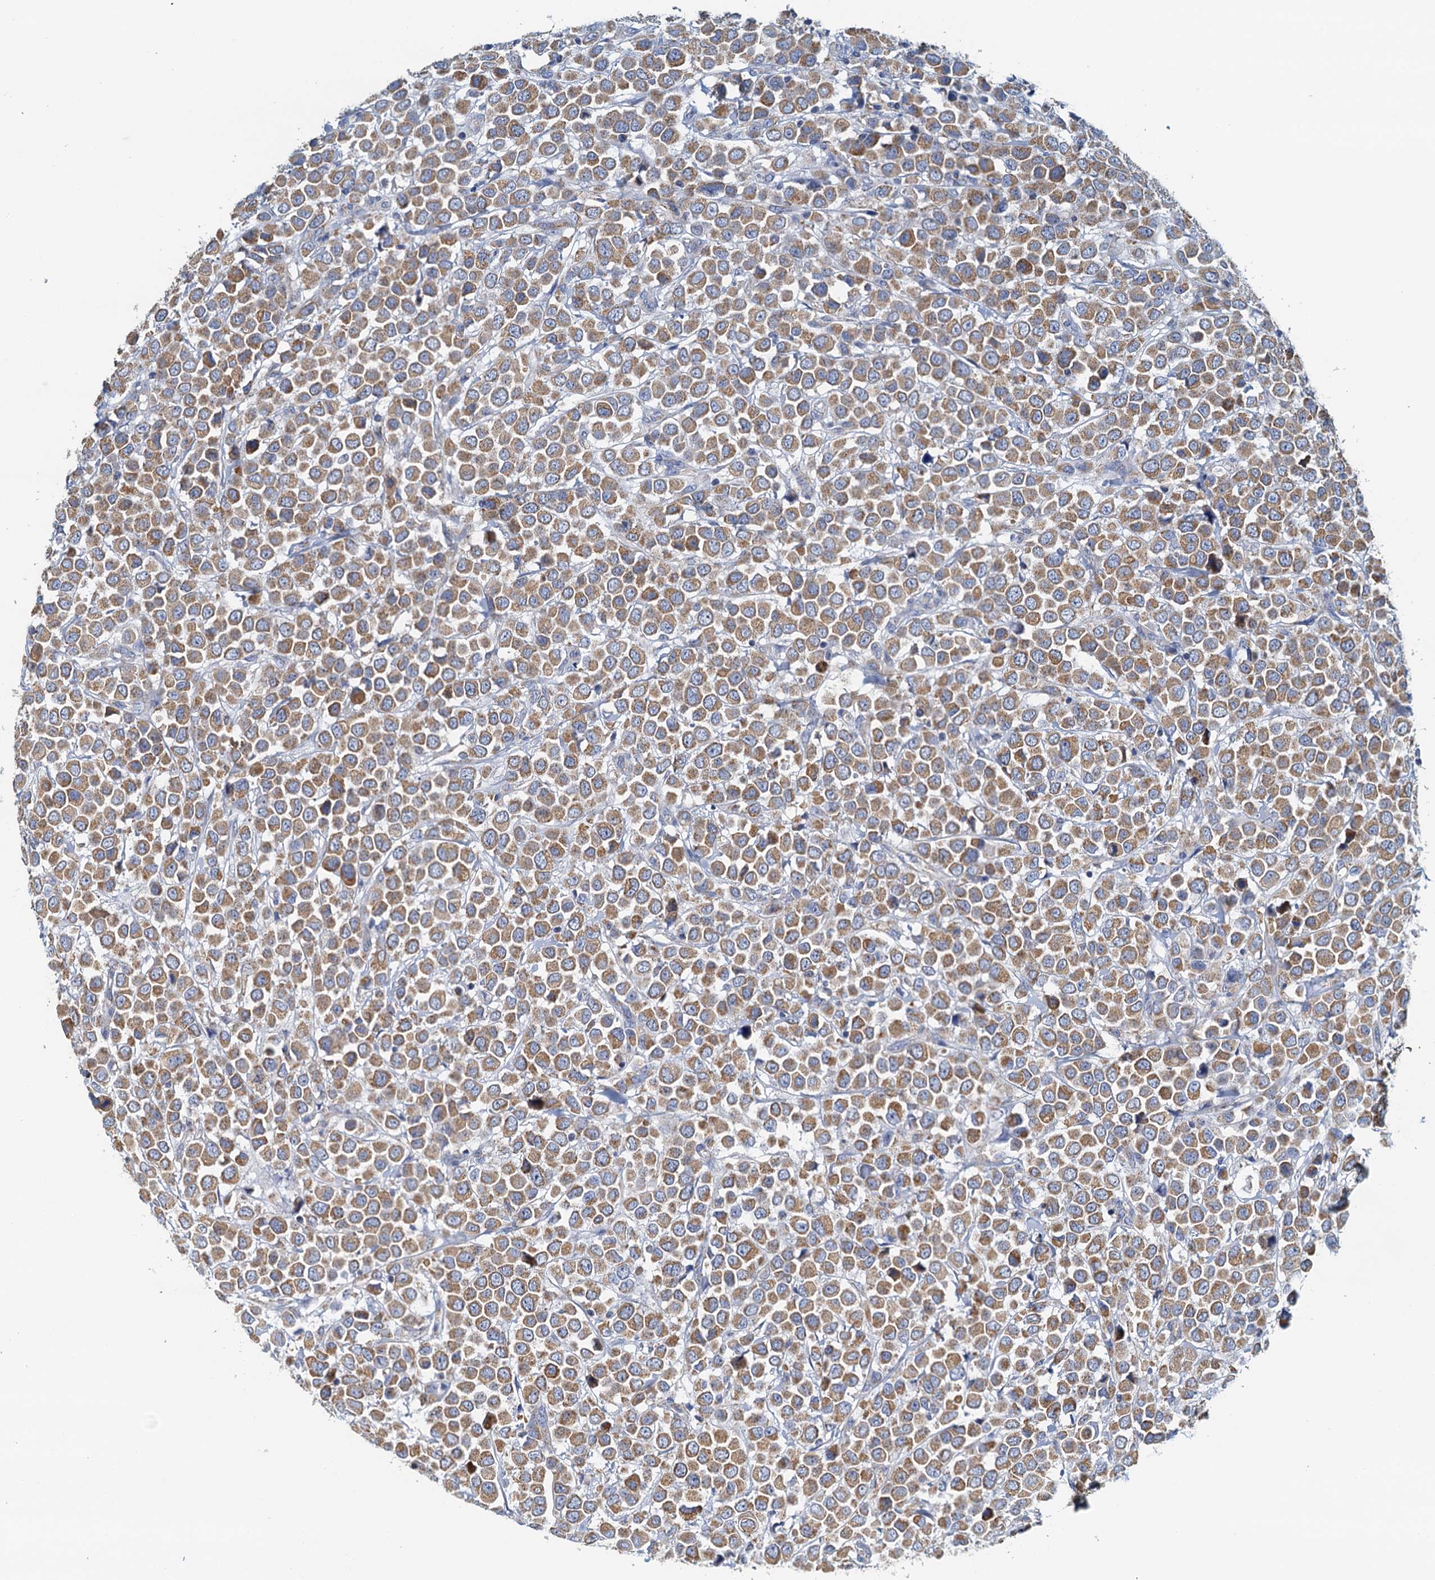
{"staining": {"intensity": "moderate", "quantity": ">75%", "location": "cytoplasmic/membranous"}, "tissue": "breast cancer", "cell_type": "Tumor cells", "image_type": "cancer", "snomed": [{"axis": "morphology", "description": "Duct carcinoma"}, {"axis": "topography", "description": "Breast"}], "caption": "A histopathology image showing moderate cytoplasmic/membranous positivity in approximately >75% of tumor cells in breast cancer, as visualized by brown immunohistochemical staining.", "gene": "POC1A", "patient": {"sex": "female", "age": 61}}